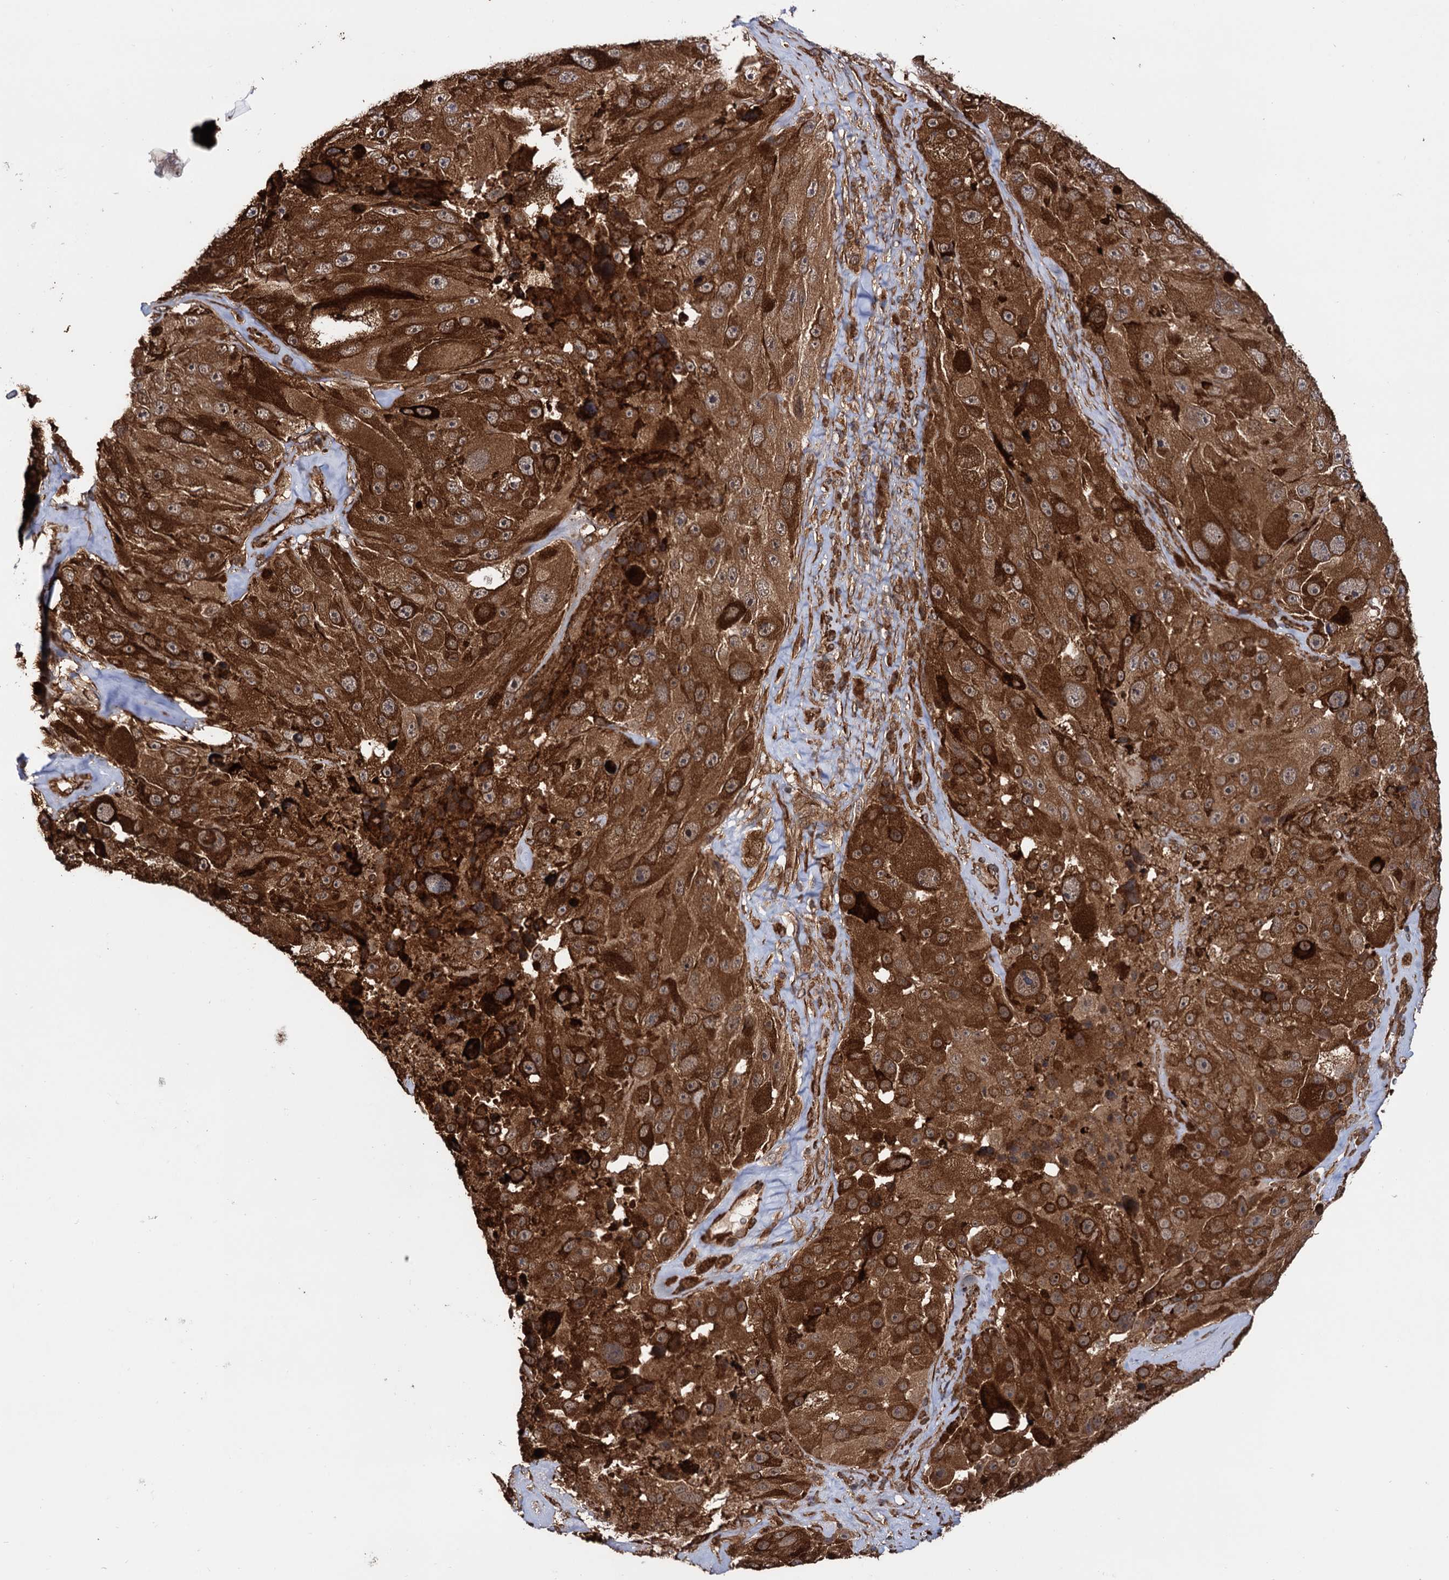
{"staining": {"intensity": "strong", "quantity": ">75%", "location": "cytoplasmic/membranous"}, "tissue": "melanoma", "cell_type": "Tumor cells", "image_type": "cancer", "snomed": [{"axis": "morphology", "description": "Malignant melanoma, Metastatic site"}, {"axis": "topography", "description": "Lymph node"}], "caption": "High-power microscopy captured an IHC micrograph of malignant melanoma (metastatic site), revealing strong cytoplasmic/membranous staining in approximately >75% of tumor cells. Nuclei are stained in blue.", "gene": "ATP8B4", "patient": {"sex": "male", "age": 62}}